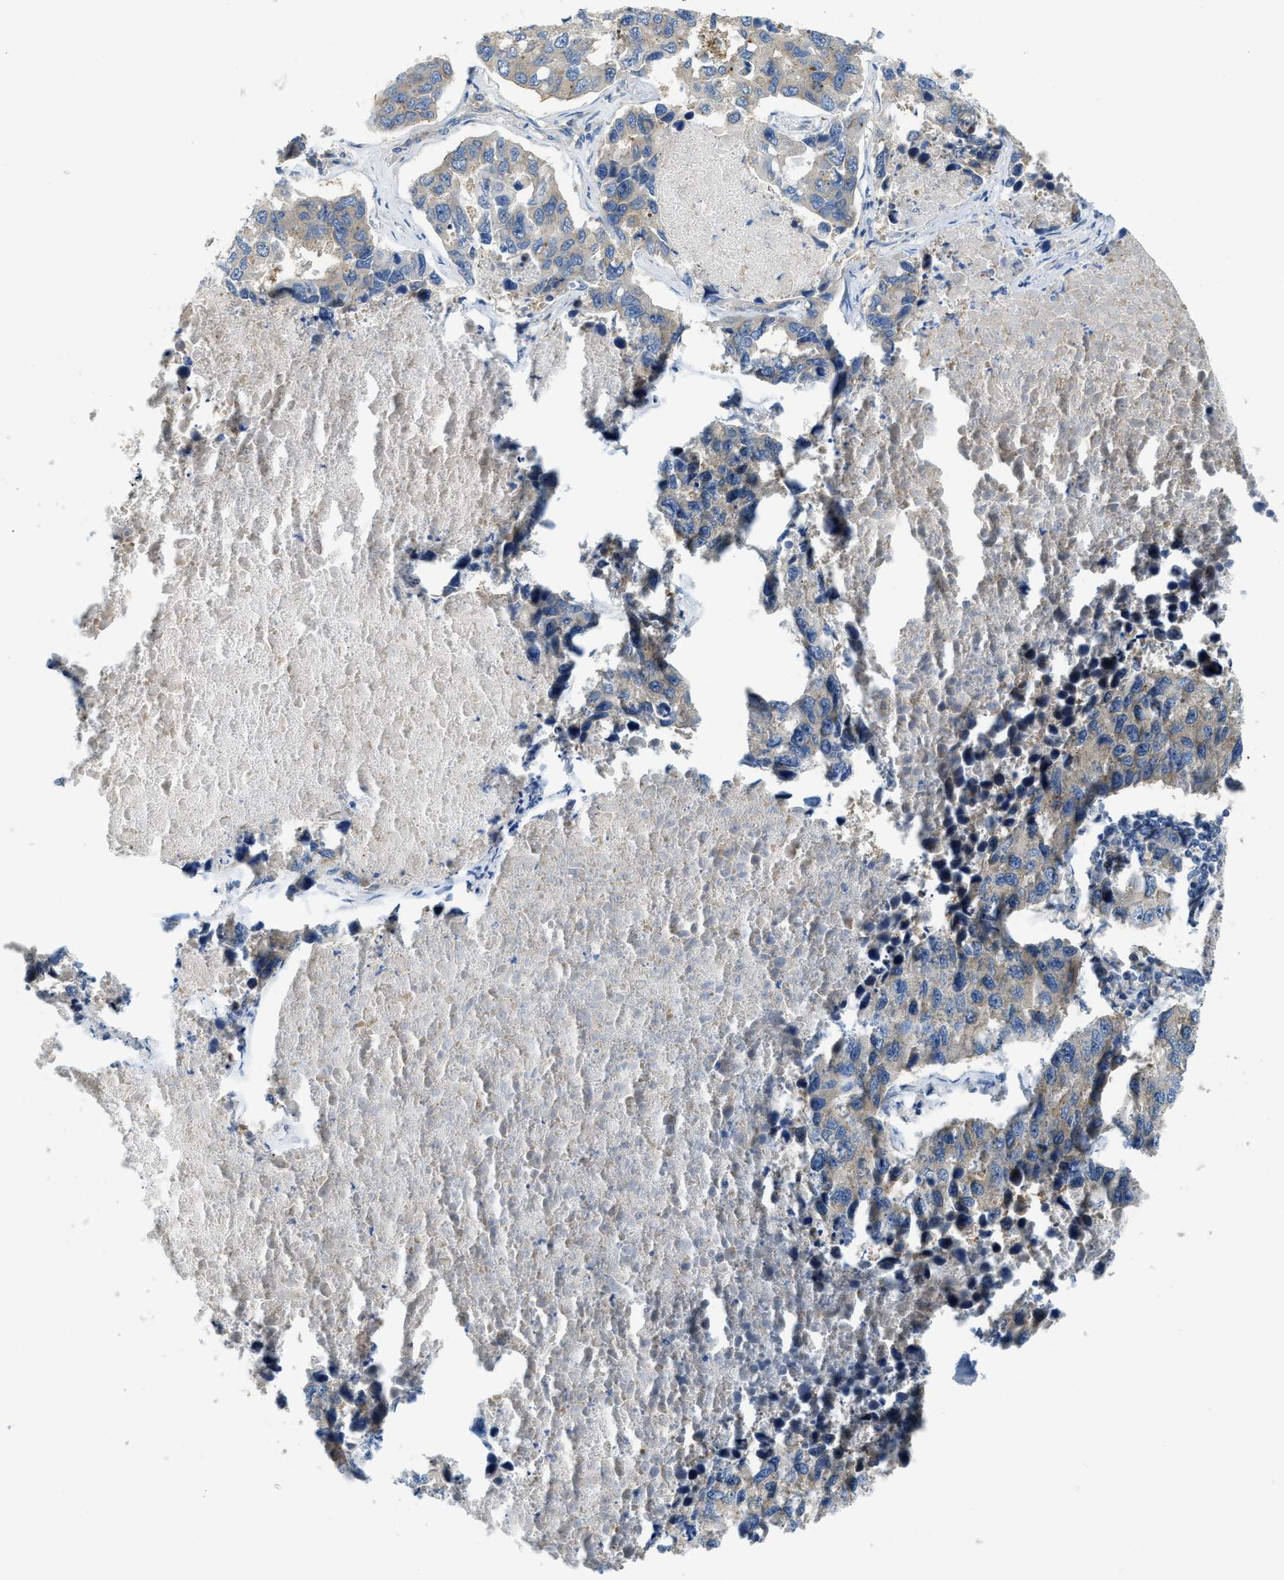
{"staining": {"intensity": "negative", "quantity": "none", "location": "none"}, "tissue": "lung cancer", "cell_type": "Tumor cells", "image_type": "cancer", "snomed": [{"axis": "morphology", "description": "Adenocarcinoma, NOS"}, {"axis": "topography", "description": "Lung"}], "caption": "Immunohistochemistry (IHC) of adenocarcinoma (lung) exhibits no staining in tumor cells. (Immunohistochemistry (IHC), brightfield microscopy, high magnification).", "gene": "KLHDC10", "patient": {"sex": "male", "age": 64}}